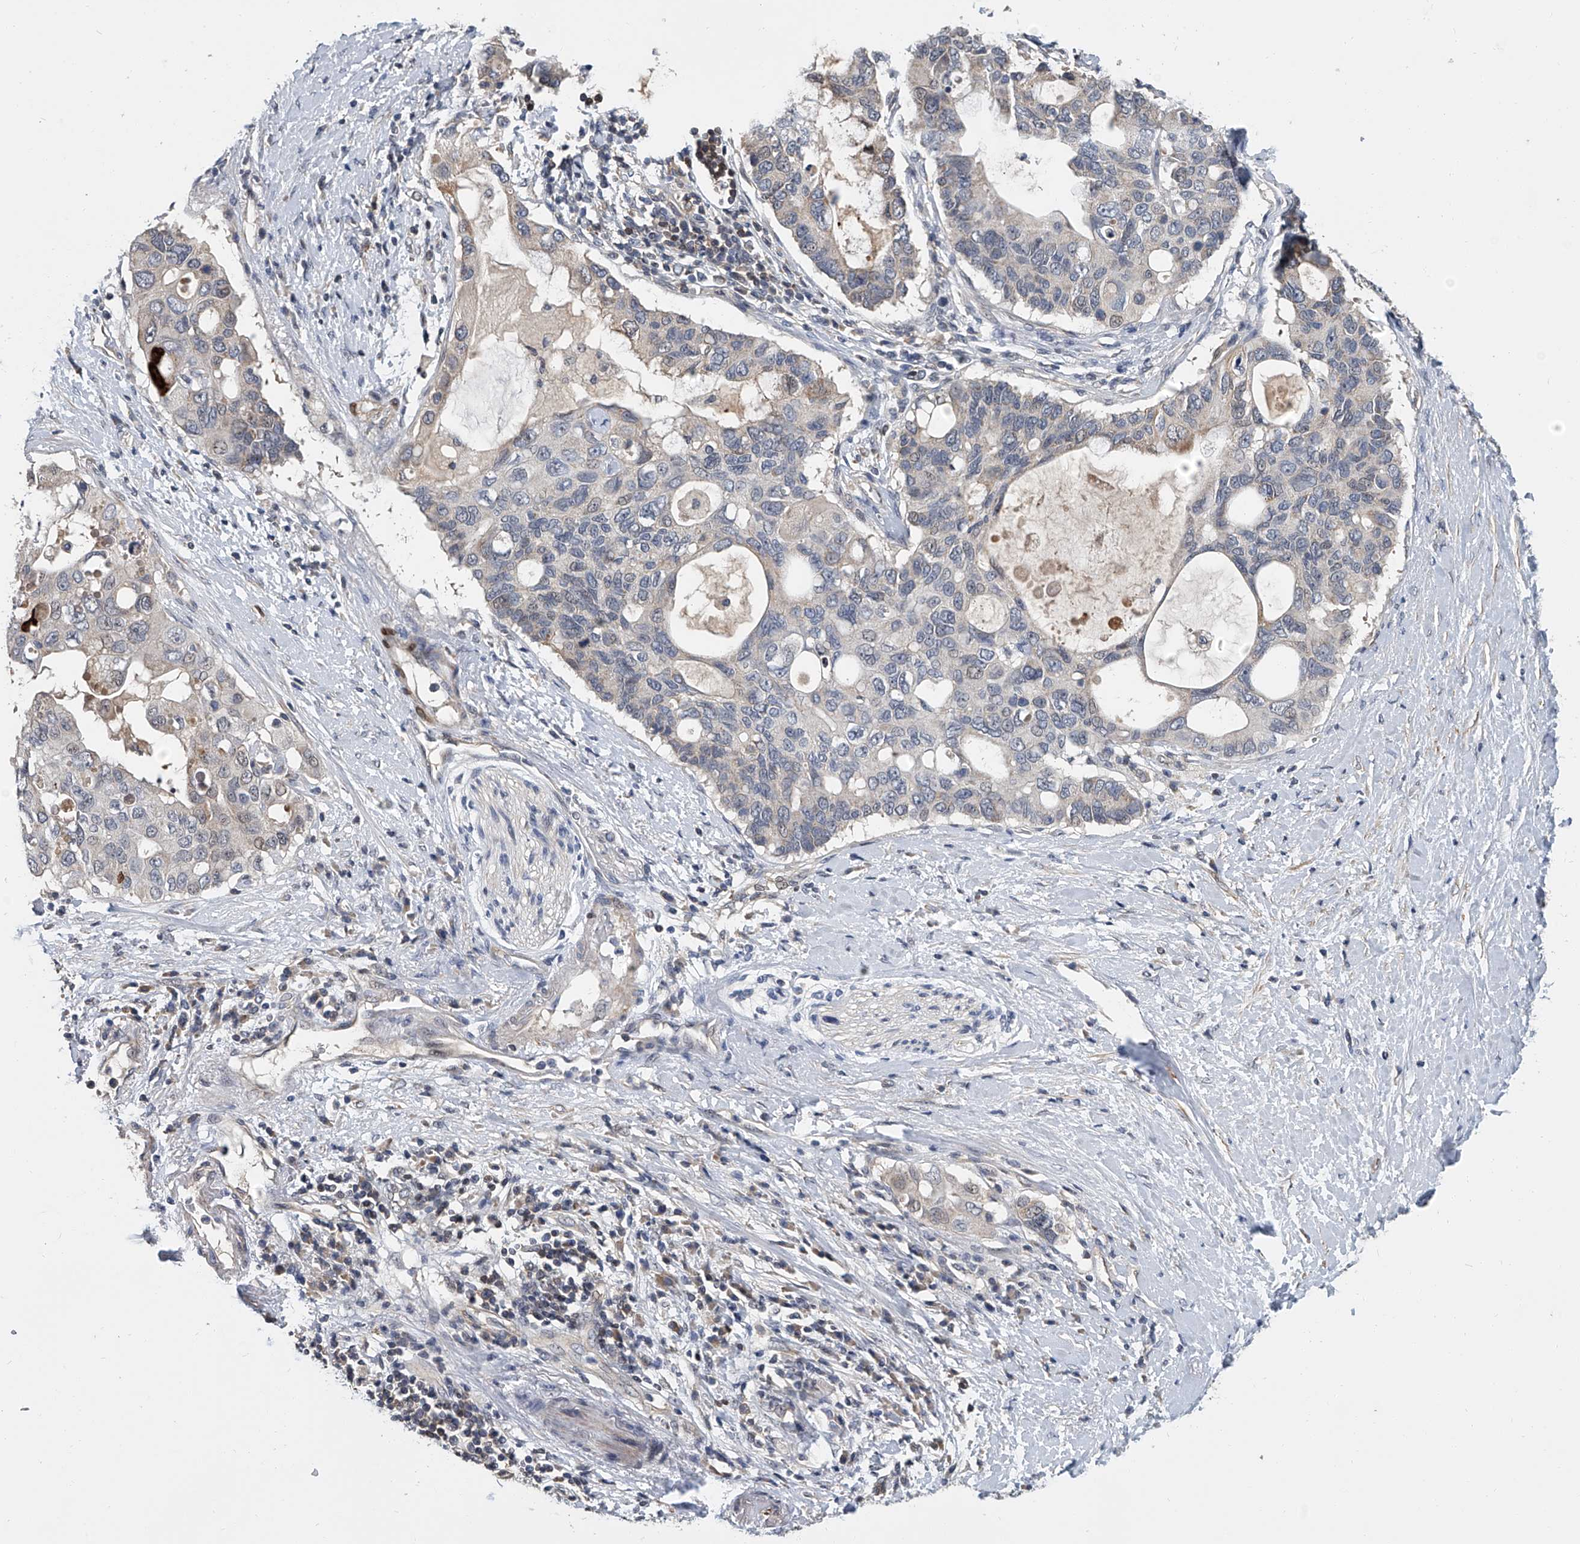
{"staining": {"intensity": "negative", "quantity": "none", "location": "none"}, "tissue": "pancreatic cancer", "cell_type": "Tumor cells", "image_type": "cancer", "snomed": [{"axis": "morphology", "description": "Adenocarcinoma, NOS"}, {"axis": "topography", "description": "Pancreas"}], "caption": "Tumor cells are negative for brown protein staining in pancreatic adenocarcinoma.", "gene": "CD200", "patient": {"sex": "female", "age": 56}}